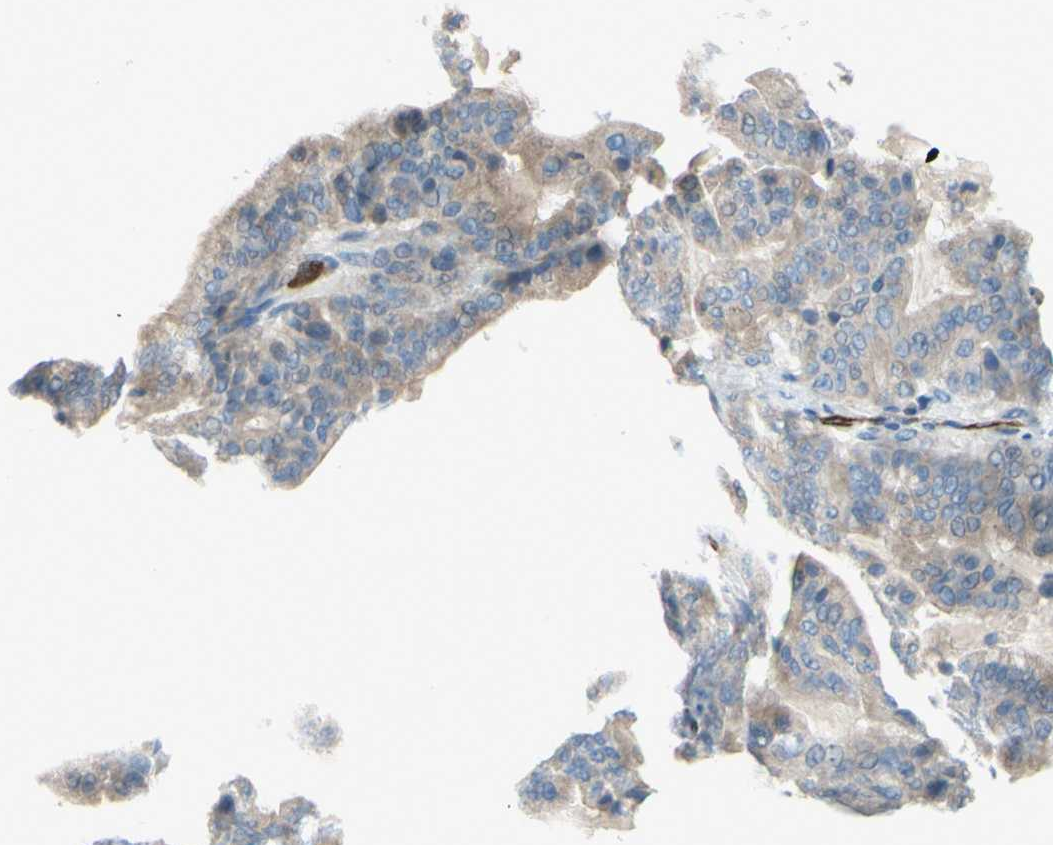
{"staining": {"intensity": "weak", "quantity": "25%-75%", "location": "cytoplasmic/membranous"}, "tissue": "pancreatic cancer", "cell_type": "Tumor cells", "image_type": "cancer", "snomed": [{"axis": "morphology", "description": "Adenocarcinoma, NOS"}, {"axis": "topography", "description": "Pancreas"}], "caption": "A high-resolution image shows immunohistochemistry staining of adenocarcinoma (pancreatic), which displays weak cytoplasmic/membranous staining in about 25%-75% of tumor cells.", "gene": "PRRG2", "patient": {"sex": "male", "age": 63}}